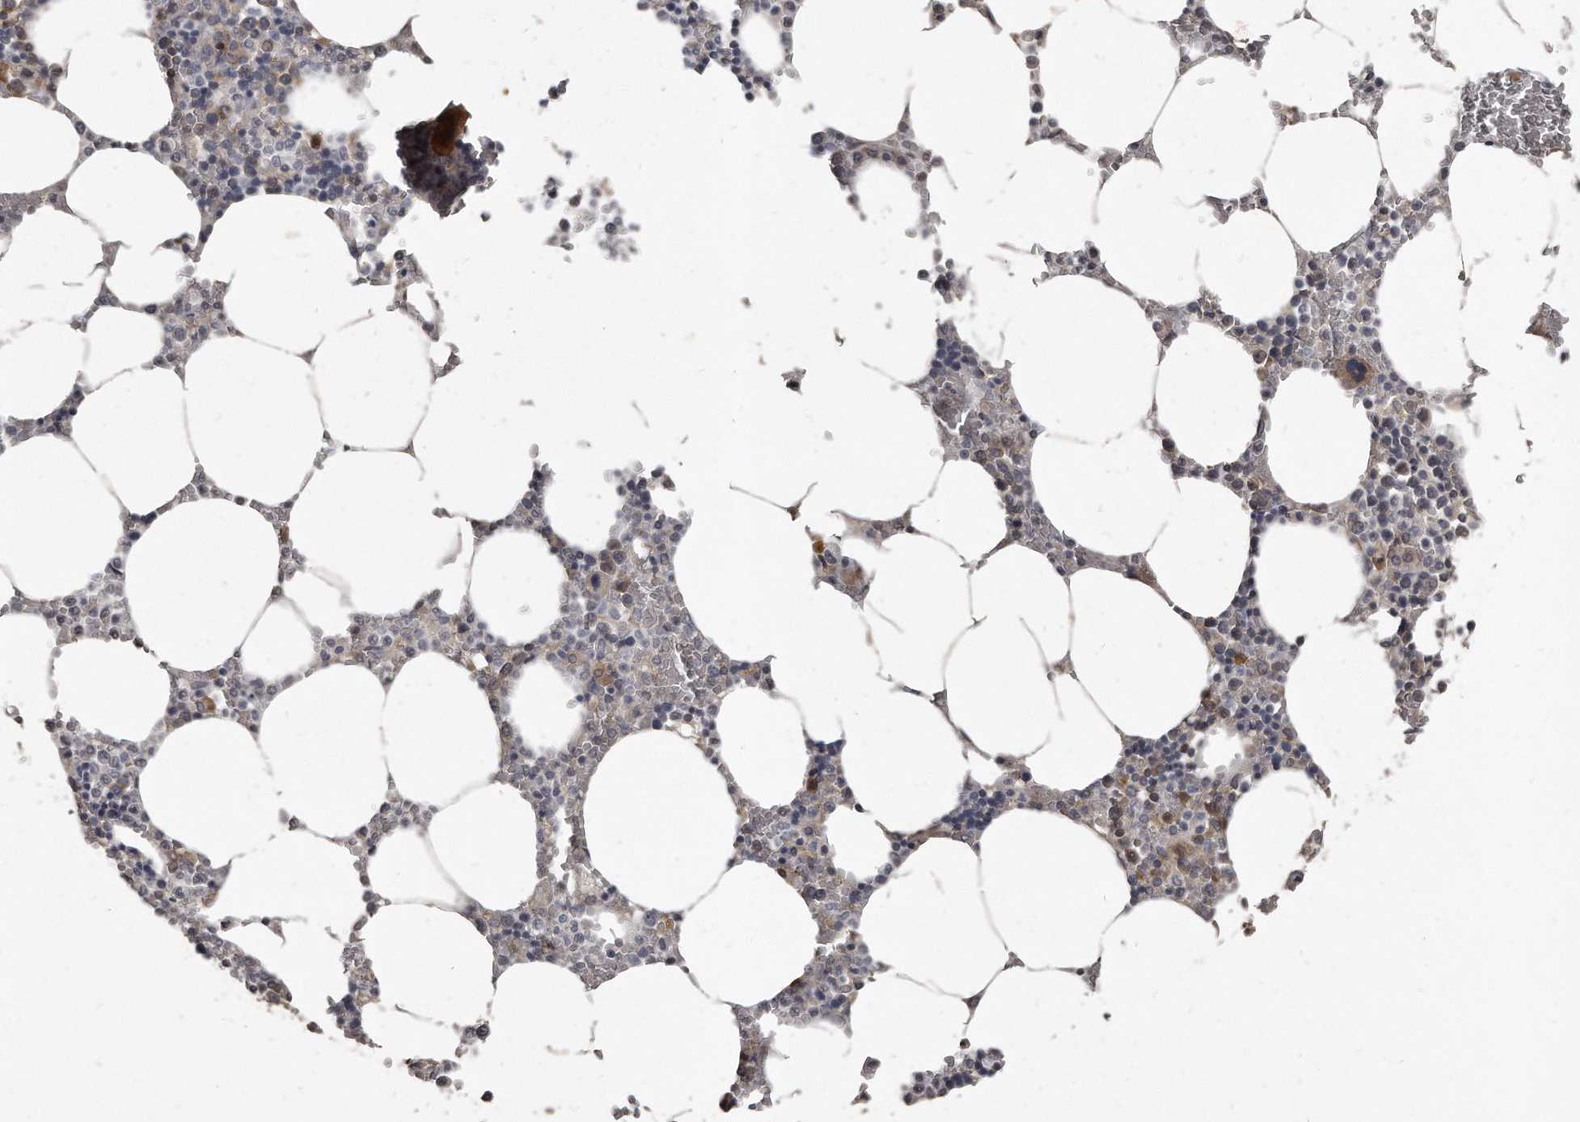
{"staining": {"intensity": "moderate", "quantity": "<25%", "location": "cytoplasmic/membranous,nuclear"}, "tissue": "bone marrow", "cell_type": "Hematopoietic cells", "image_type": "normal", "snomed": [{"axis": "morphology", "description": "Normal tissue, NOS"}, {"axis": "topography", "description": "Bone marrow"}], "caption": "The image displays immunohistochemical staining of benign bone marrow. There is moderate cytoplasmic/membranous,nuclear staining is appreciated in approximately <25% of hematopoietic cells.", "gene": "GCH1", "patient": {"sex": "male", "age": 70}}